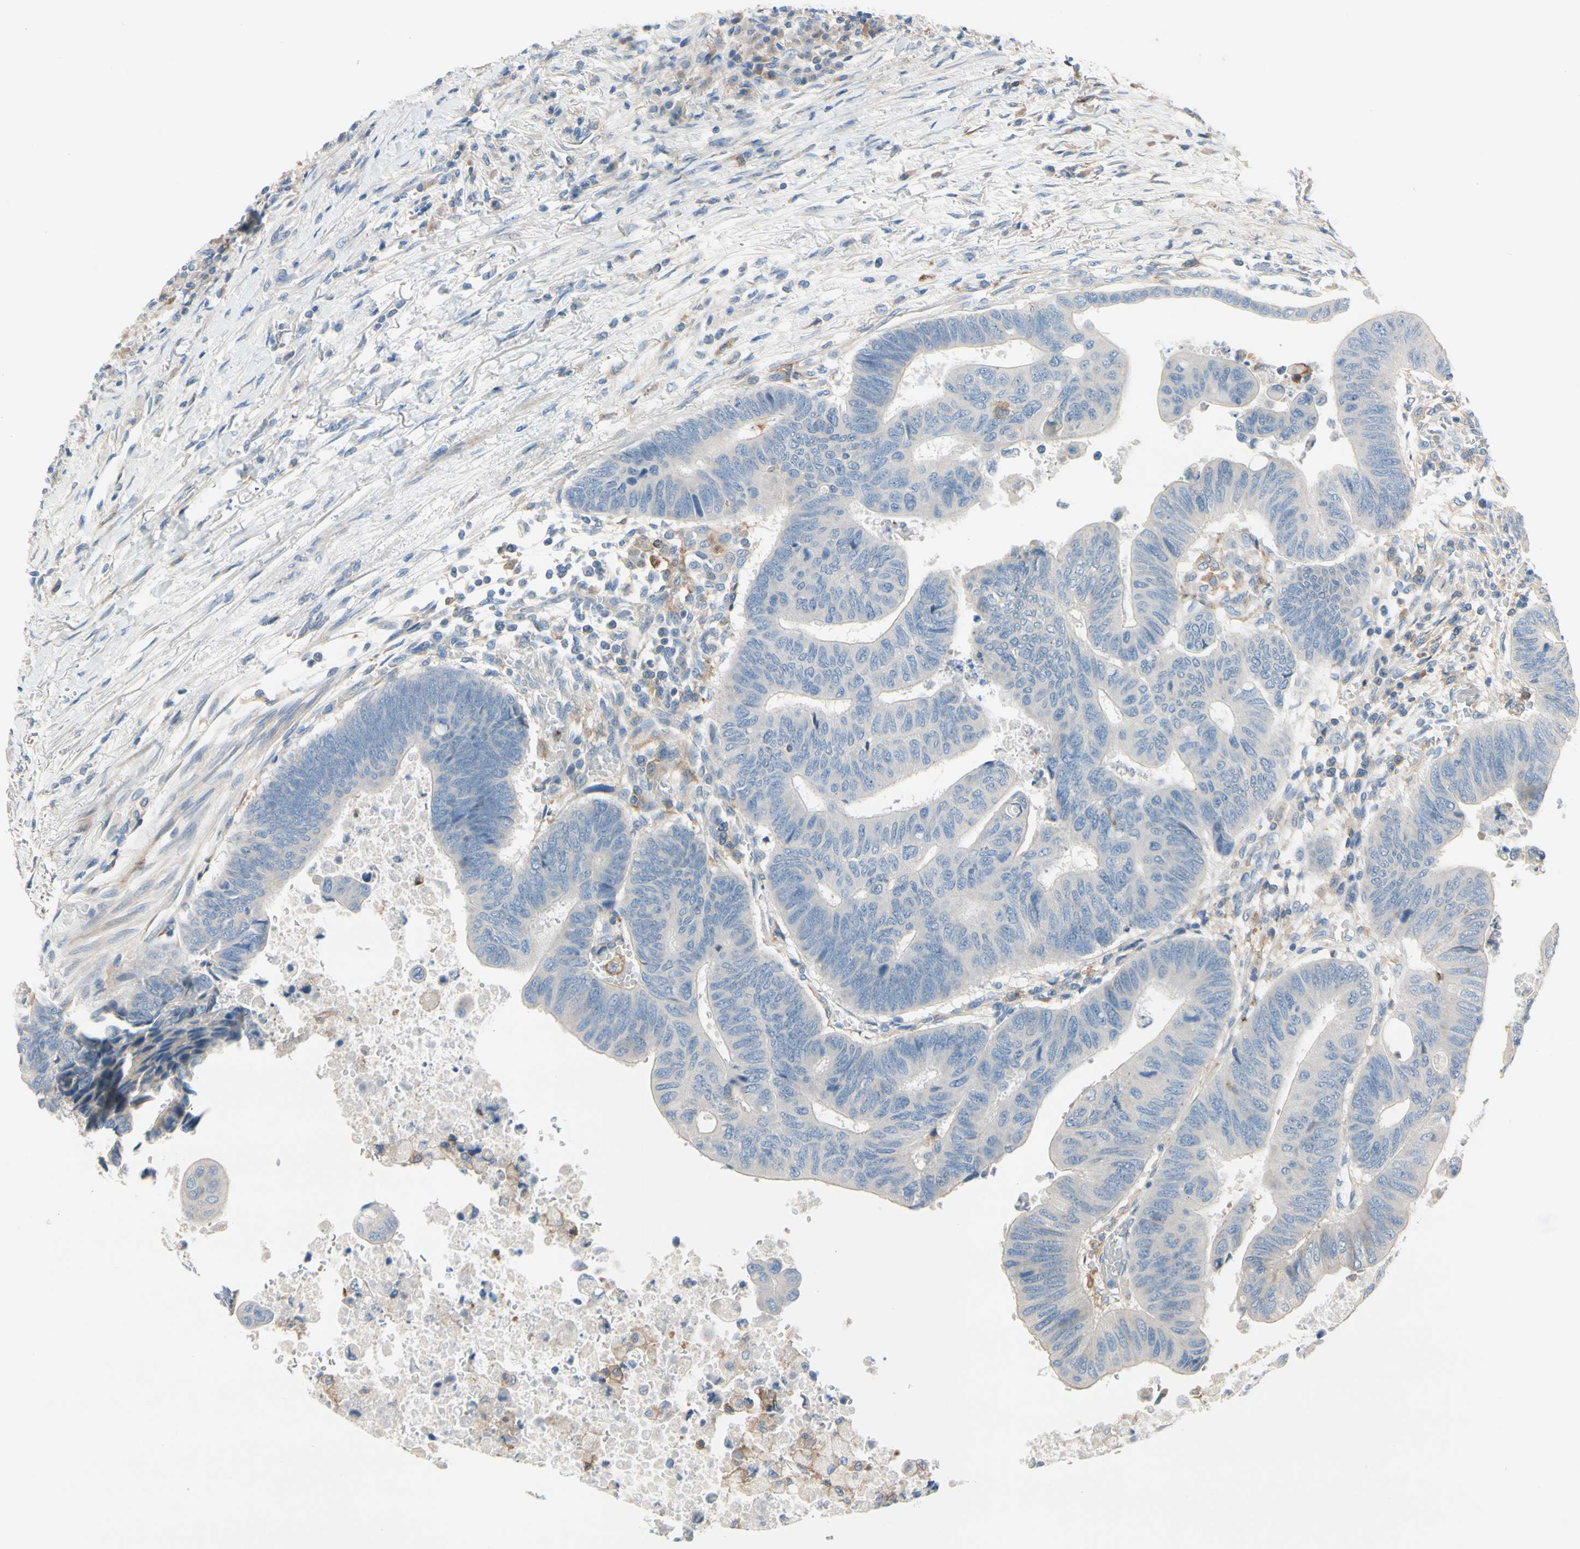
{"staining": {"intensity": "negative", "quantity": "none", "location": "none"}, "tissue": "colorectal cancer", "cell_type": "Tumor cells", "image_type": "cancer", "snomed": [{"axis": "morphology", "description": "Normal tissue, NOS"}, {"axis": "morphology", "description": "Adenocarcinoma, NOS"}, {"axis": "topography", "description": "Rectum"}, {"axis": "topography", "description": "Peripheral nerve tissue"}], "caption": "Photomicrograph shows no significant protein positivity in tumor cells of colorectal cancer.", "gene": "SIGLEC5", "patient": {"sex": "male", "age": 92}}